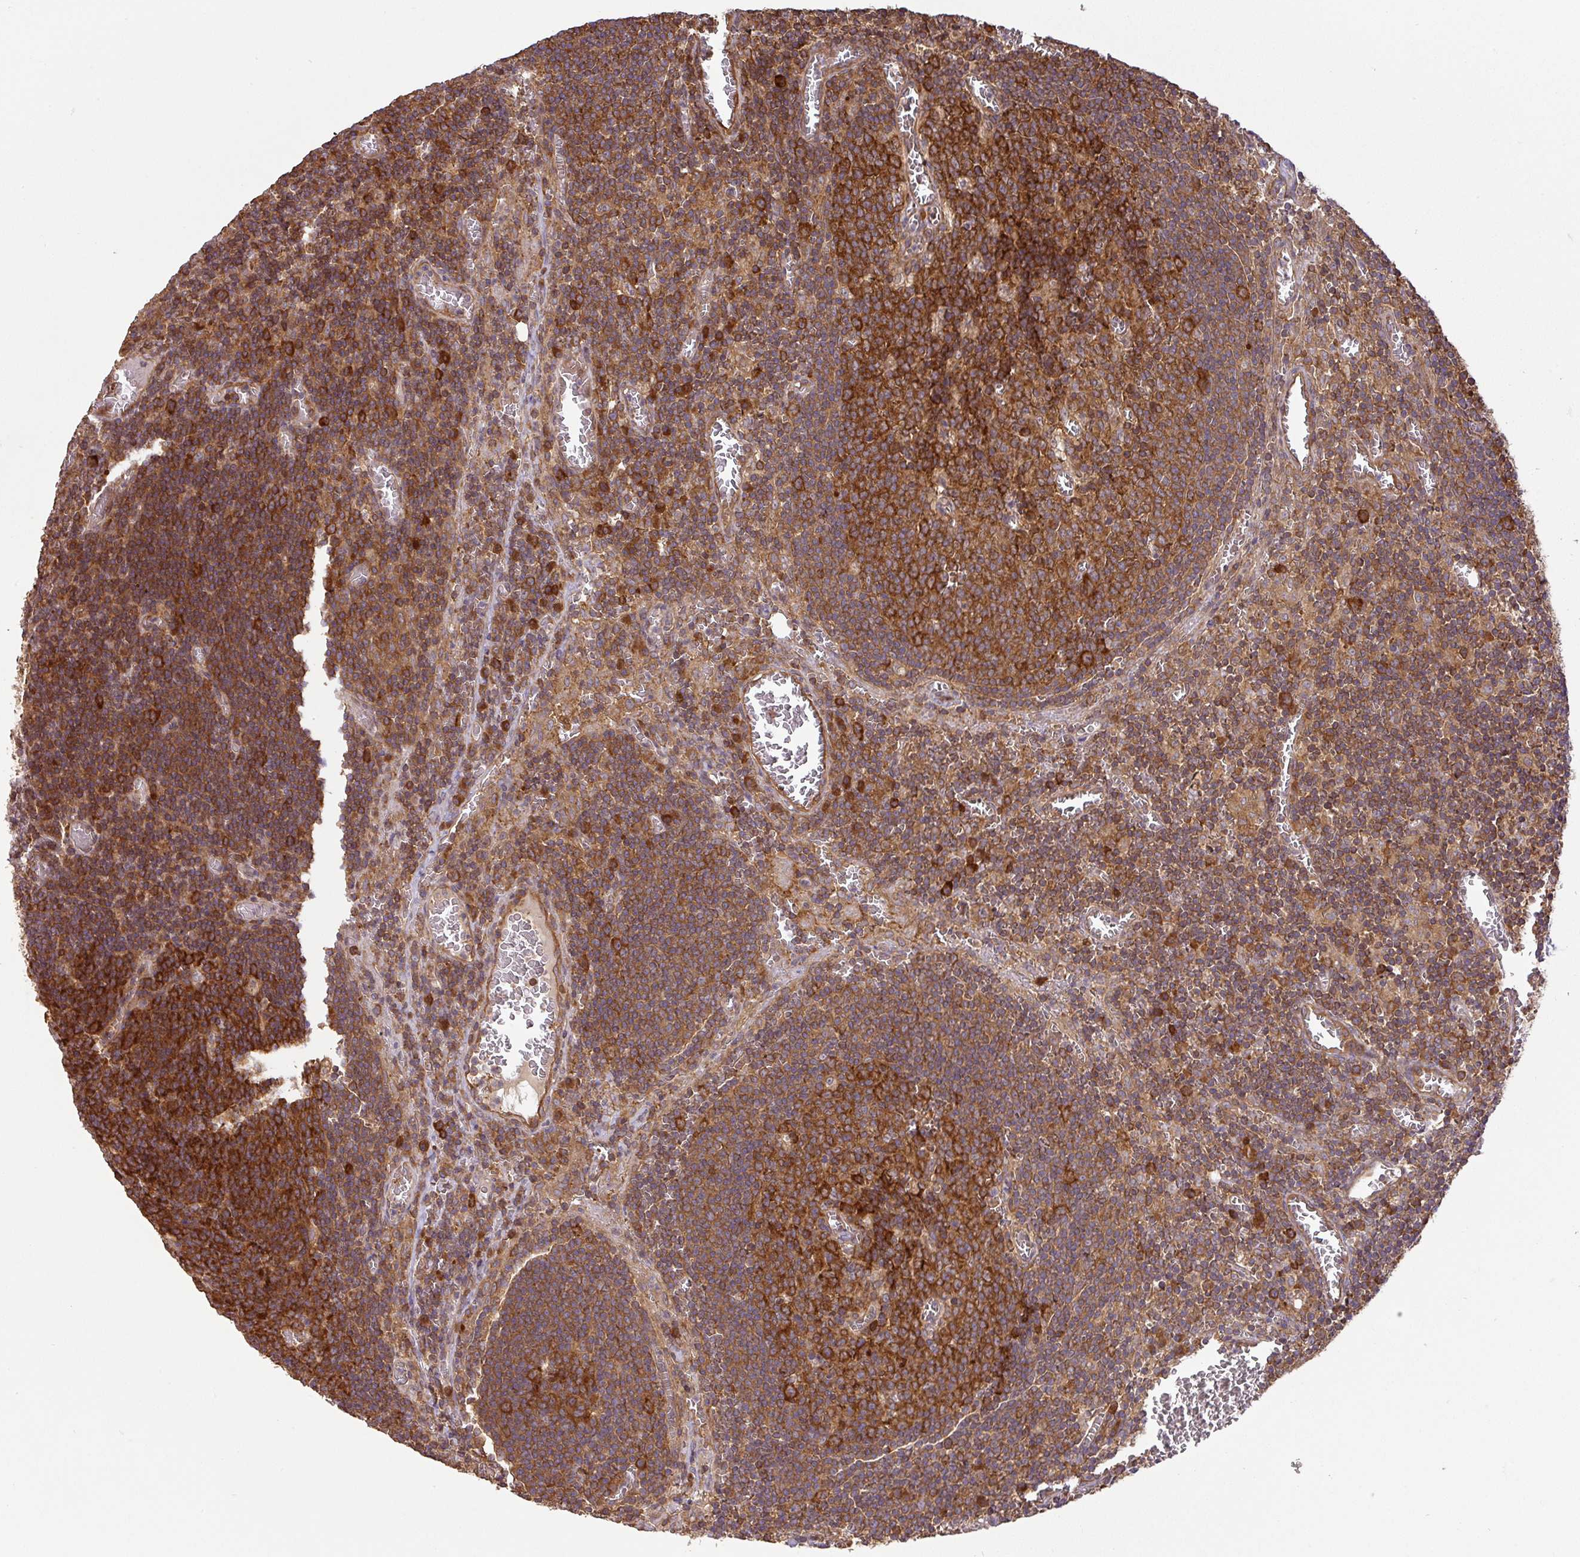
{"staining": {"intensity": "strong", "quantity": ">75%", "location": "cytoplasmic/membranous"}, "tissue": "lymph node", "cell_type": "Germinal center cells", "image_type": "normal", "snomed": [{"axis": "morphology", "description": "Normal tissue, NOS"}, {"axis": "topography", "description": "Lymph node"}], "caption": "This is a photomicrograph of immunohistochemistry staining of benign lymph node, which shows strong staining in the cytoplasmic/membranous of germinal center cells.", "gene": "GSPT1", "patient": {"sex": "male", "age": 50}}